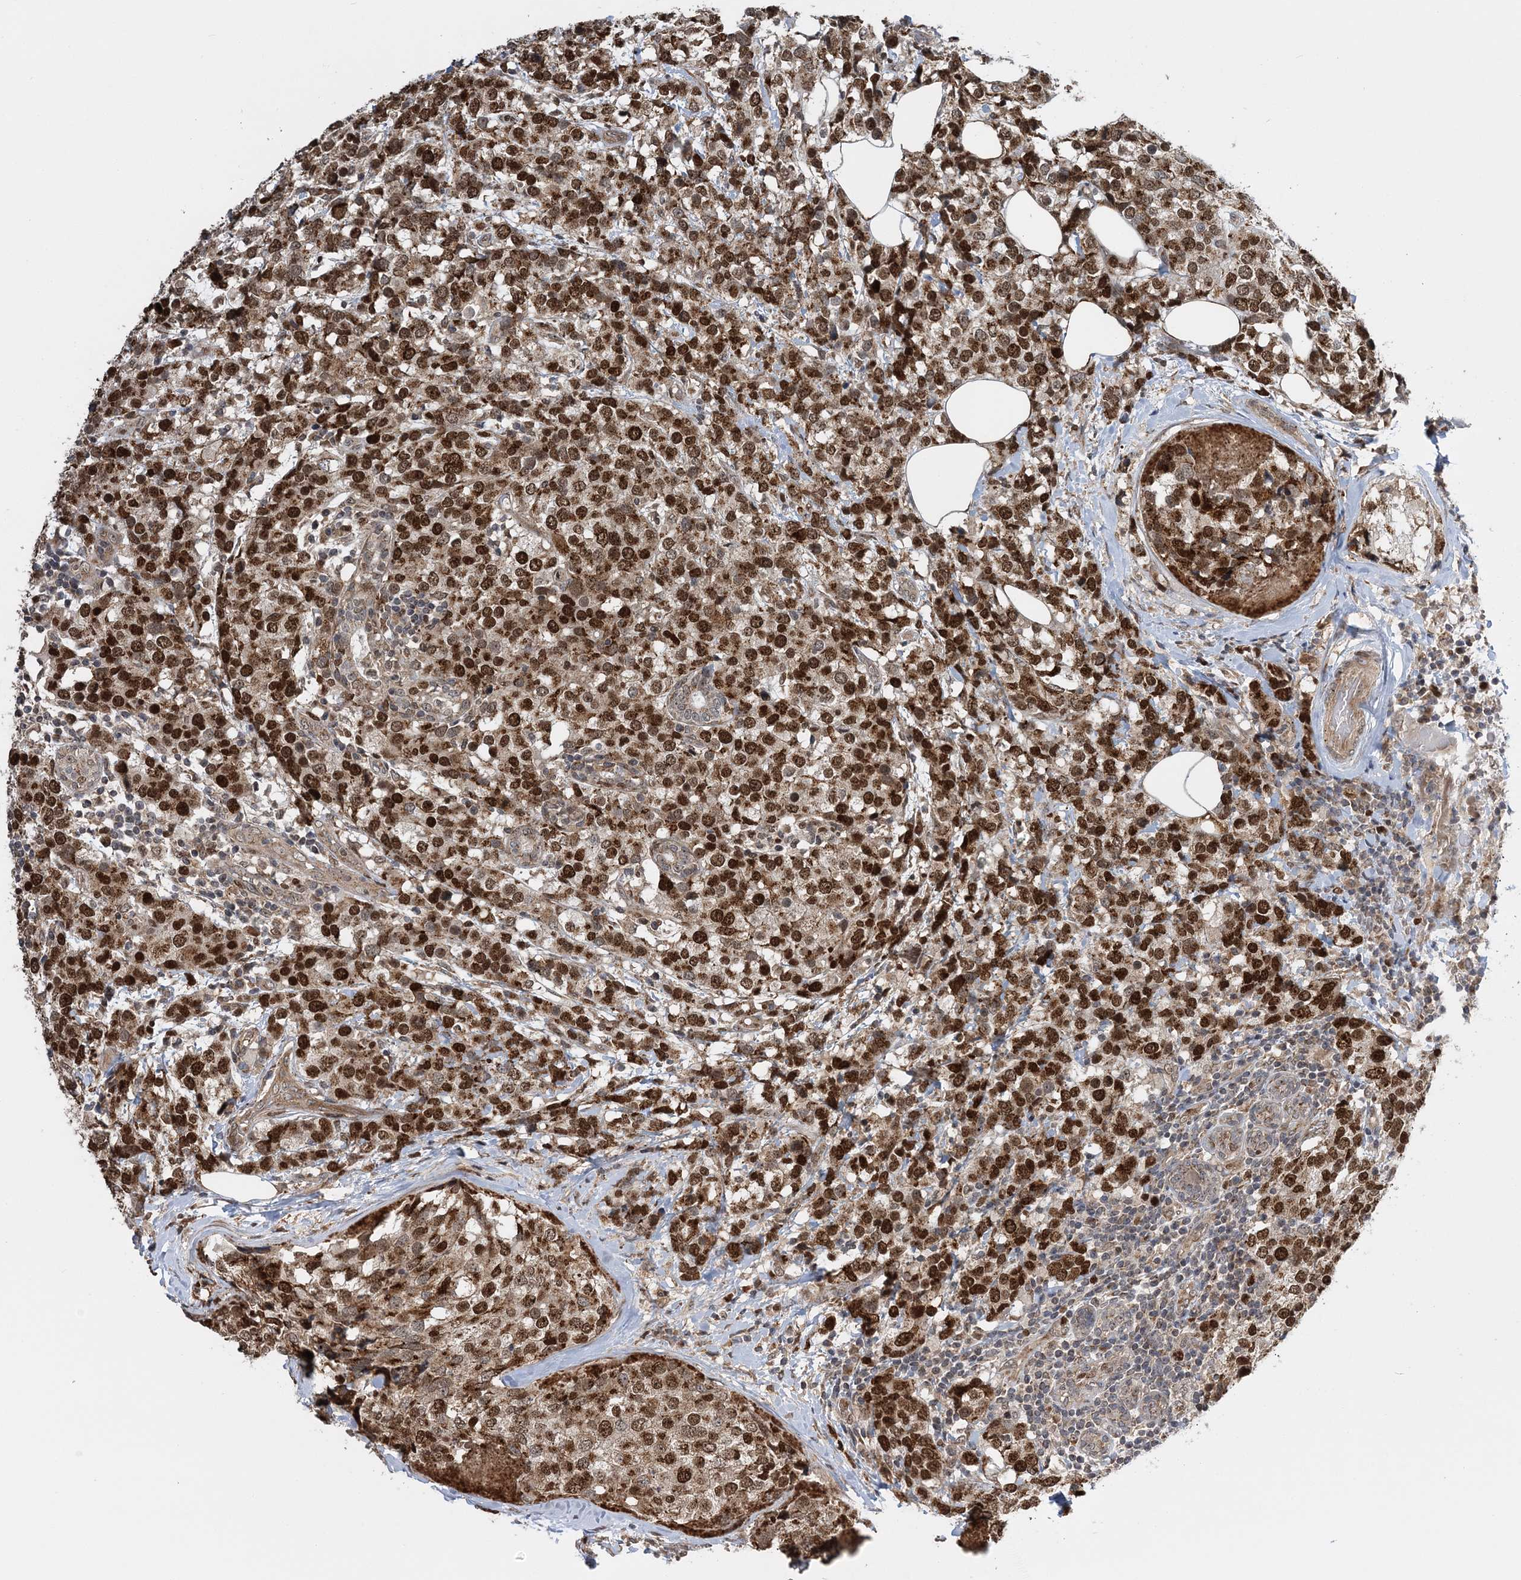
{"staining": {"intensity": "strong", "quantity": ">75%", "location": "cytoplasmic/membranous,nuclear"}, "tissue": "breast cancer", "cell_type": "Tumor cells", "image_type": "cancer", "snomed": [{"axis": "morphology", "description": "Lobular carcinoma"}, {"axis": "topography", "description": "Breast"}], "caption": "A photomicrograph of human breast cancer stained for a protein reveals strong cytoplasmic/membranous and nuclear brown staining in tumor cells.", "gene": "KIF4A", "patient": {"sex": "female", "age": 59}}